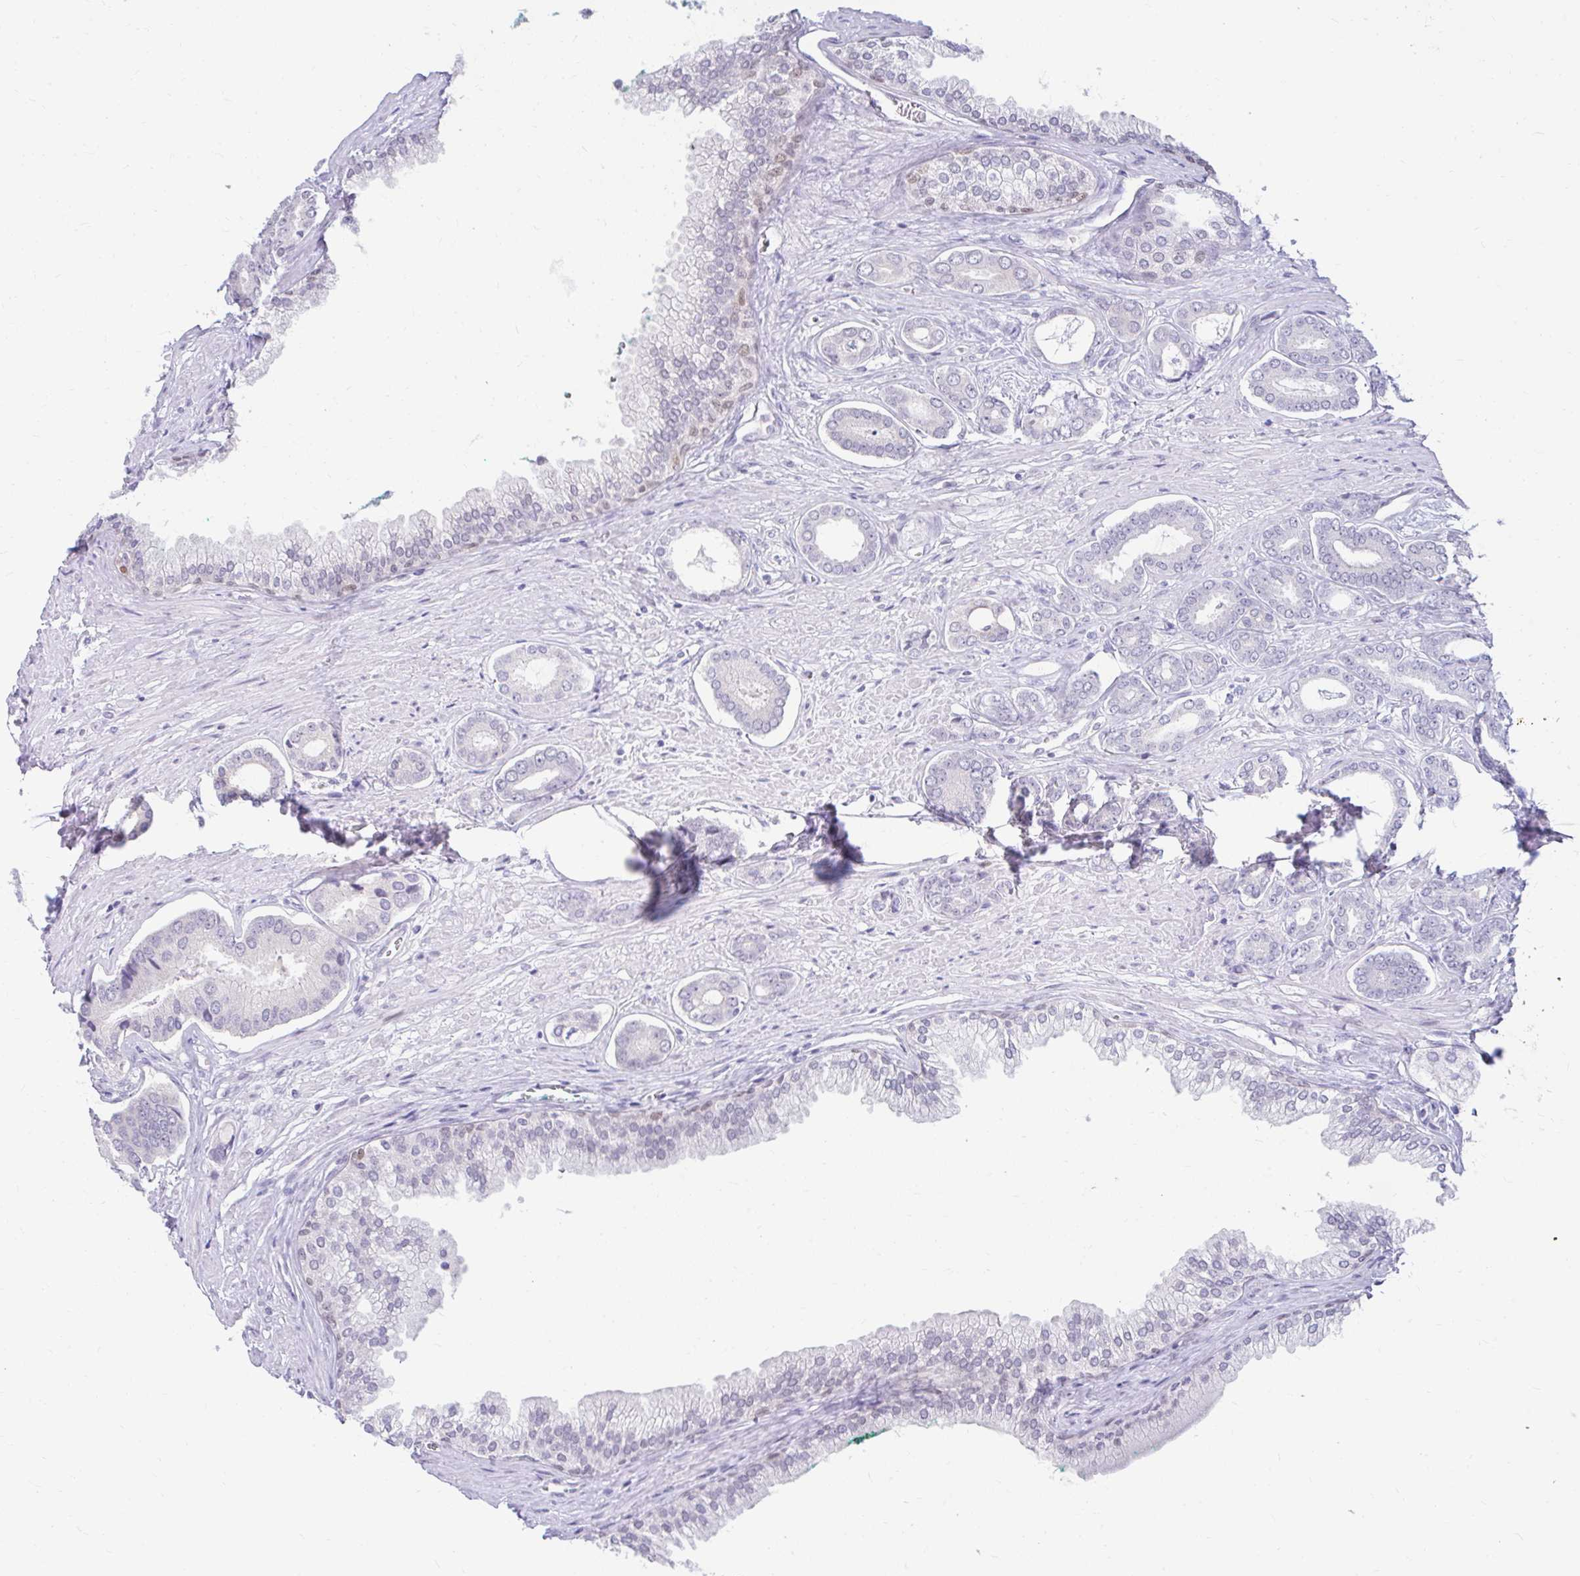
{"staining": {"intensity": "negative", "quantity": "none", "location": "none"}, "tissue": "prostate cancer", "cell_type": "Tumor cells", "image_type": "cancer", "snomed": [{"axis": "morphology", "description": "Adenocarcinoma, NOS"}, {"axis": "topography", "description": "Prostate and seminal vesicle, NOS"}], "caption": "High magnification brightfield microscopy of adenocarcinoma (prostate) stained with DAB (3,3'-diaminobenzidine) (brown) and counterstained with hematoxylin (blue): tumor cells show no significant expression.", "gene": "RGS16", "patient": {"sex": "male", "age": 76}}